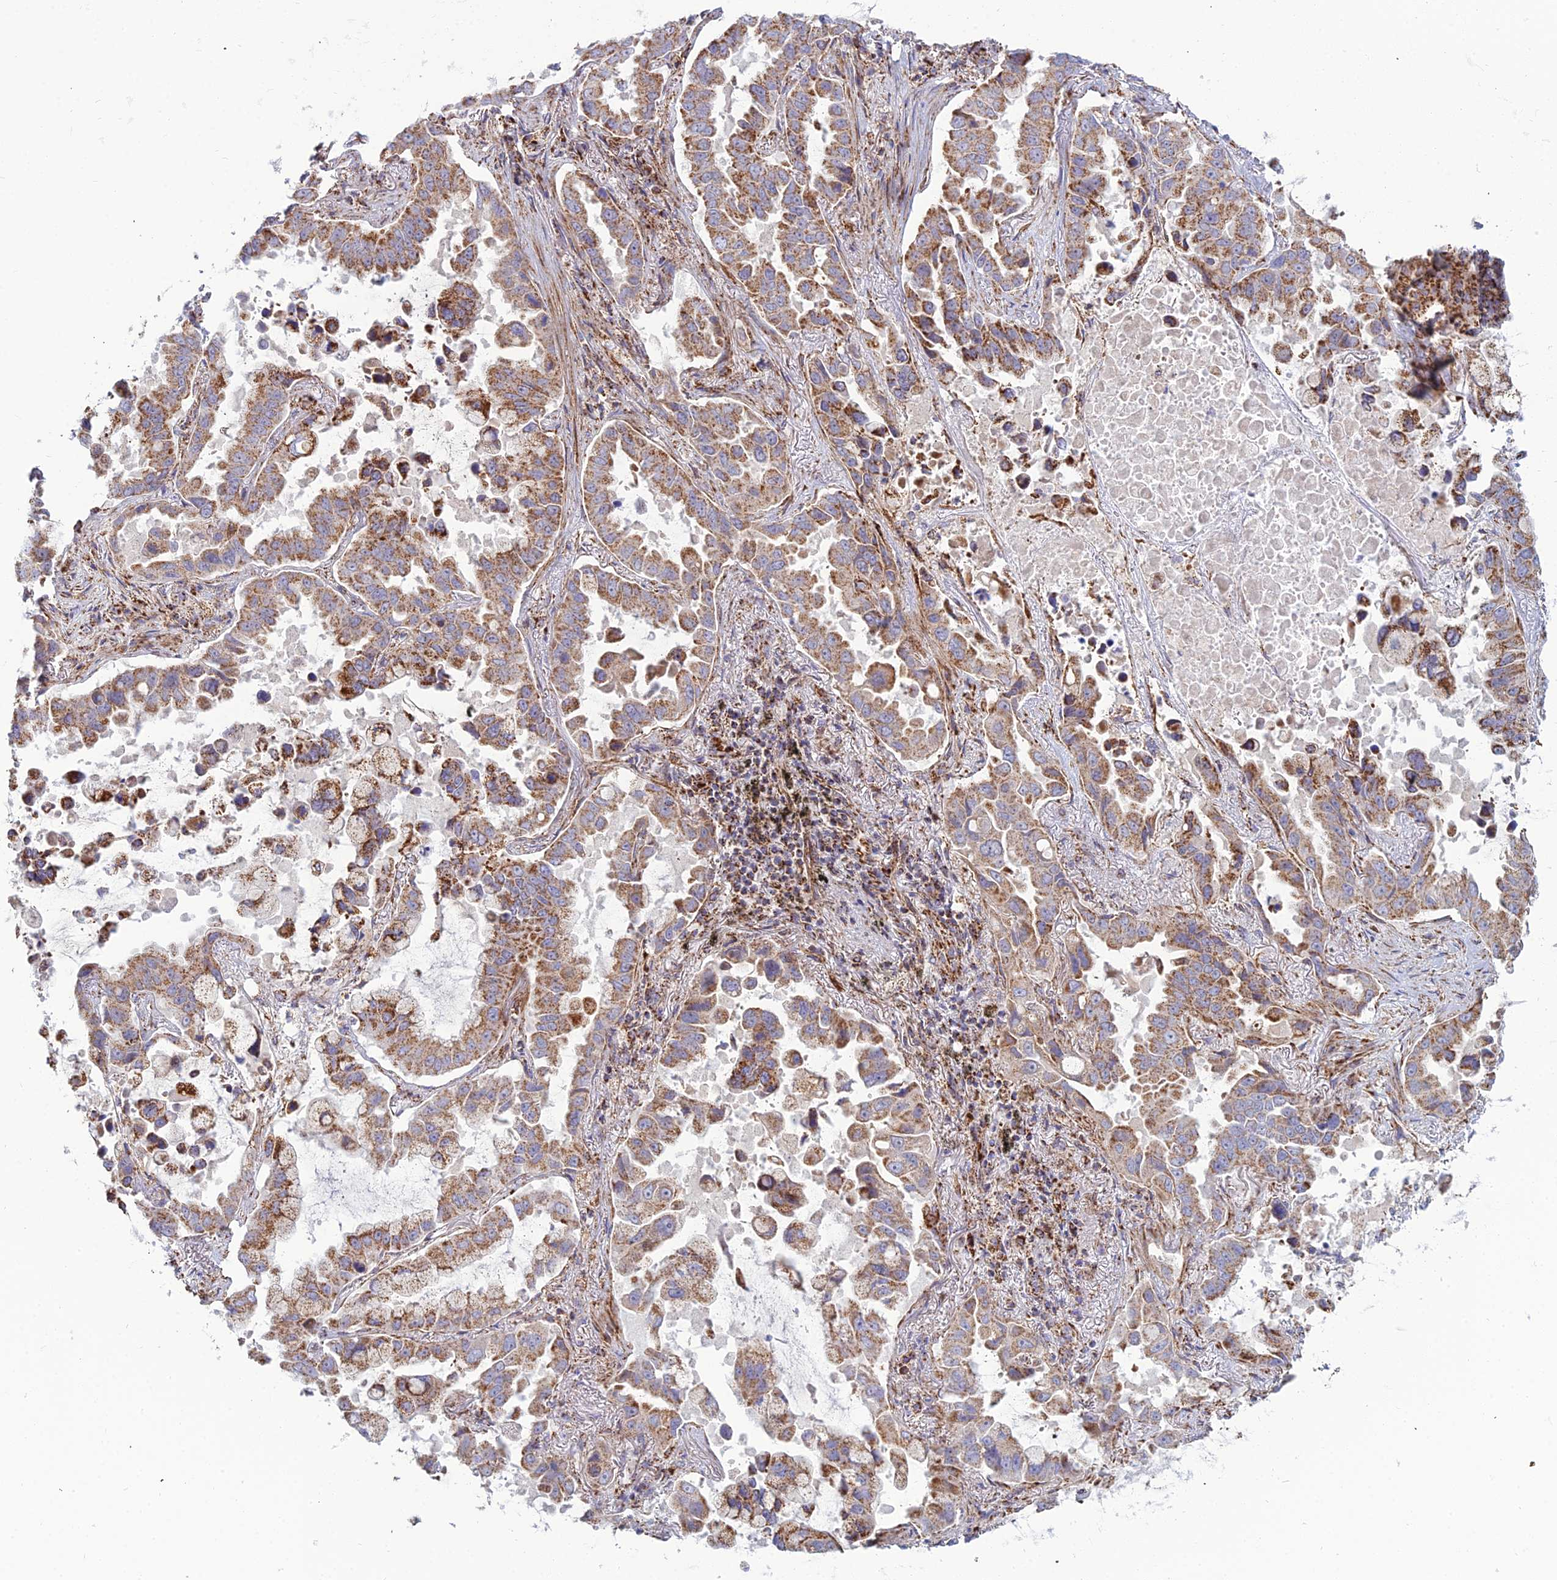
{"staining": {"intensity": "moderate", "quantity": ">75%", "location": "cytoplasmic/membranous"}, "tissue": "lung cancer", "cell_type": "Tumor cells", "image_type": "cancer", "snomed": [{"axis": "morphology", "description": "Adenocarcinoma, NOS"}, {"axis": "topography", "description": "Lung"}], "caption": "Protein staining of lung cancer tissue displays moderate cytoplasmic/membranous staining in about >75% of tumor cells.", "gene": "SLC35F4", "patient": {"sex": "male", "age": 64}}